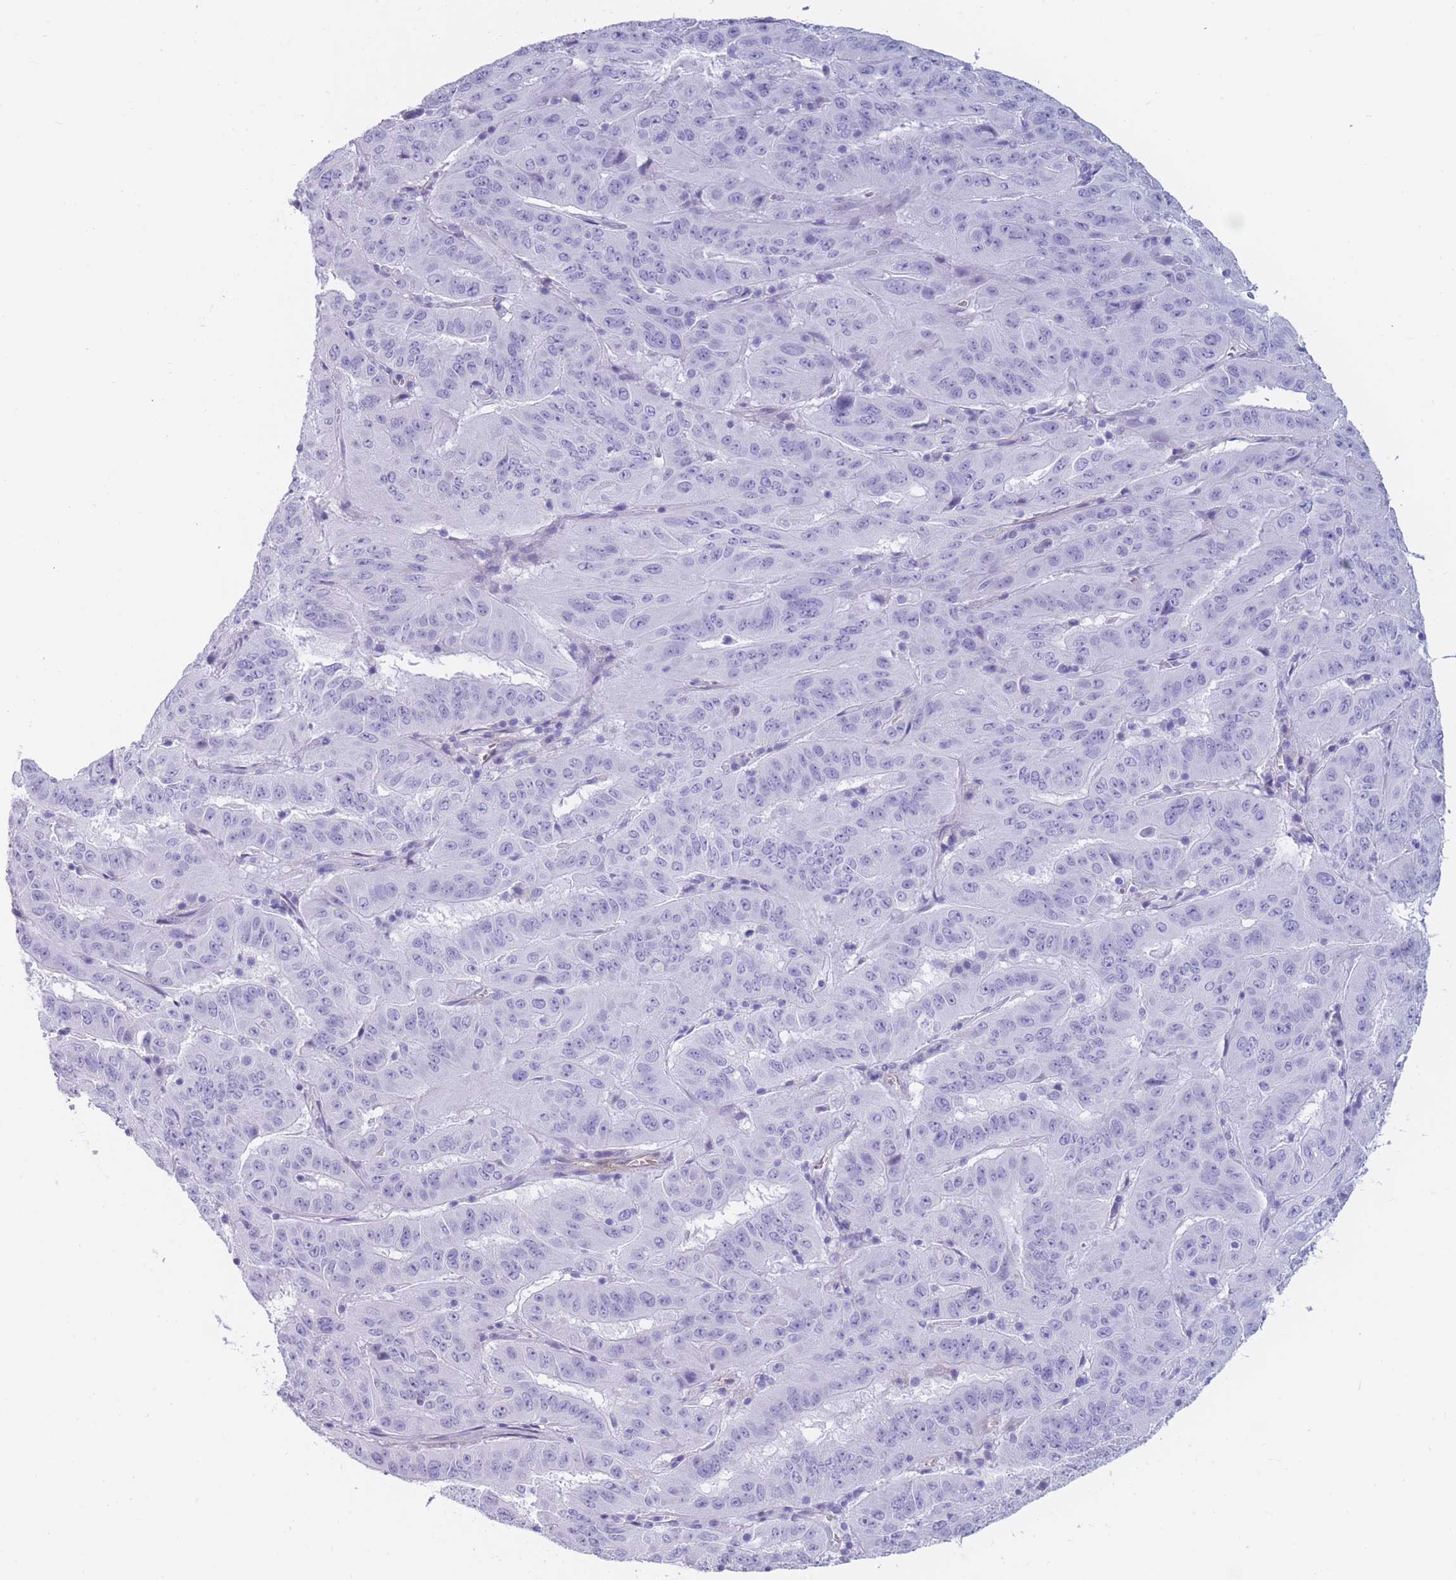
{"staining": {"intensity": "negative", "quantity": "none", "location": "none"}, "tissue": "pancreatic cancer", "cell_type": "Tumor cells", "image_type": "cancer", "snomed": [{"axis": "morphology", "description": "Adenocarcinoma, NOS"}, {"axis": "topography", "description": "Pancreas"}], "caption": "Immunohistochemistry (IHC) micrograph of human pancreatic cancer (adenocarcinoma) stained for a protein (brown), which demonstrates no expression in tumor cells. Brightfield microscopy of immunohistochemistry (IHC) stained with DAB (brown) and hematoxylin (blue), captured at high magnification.", "gene": "TNFSF11", "patient": {"sex": "male", "age": 63}}